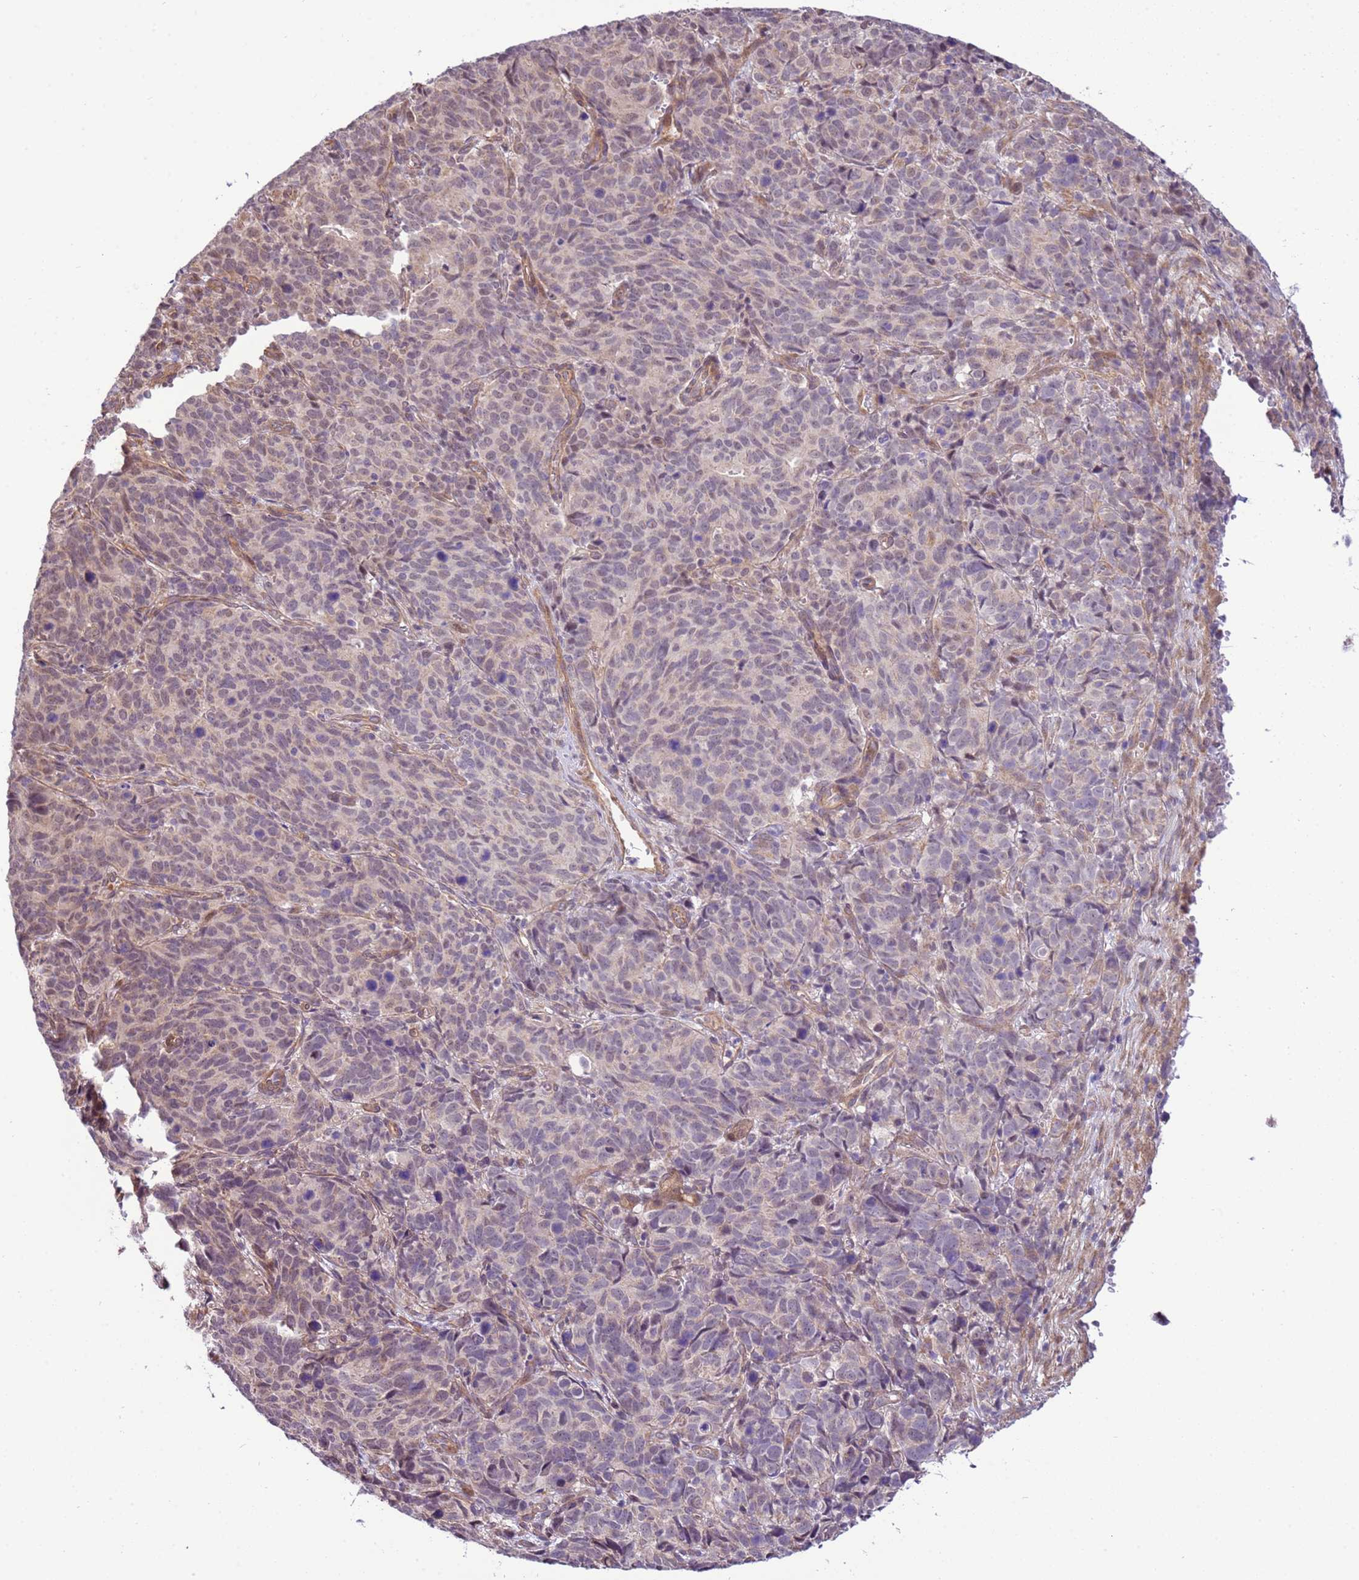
{"staining": {"intensity": "negative", "quantity": "none", "location": "none"}, "tissue": "cervical cancer", "cell_type": "Tumor cells", "image_type": "cancer", "snomed": [{"axis": "morphology", "description": "Squamous cell carcinoma, NOS"}, {"axis": "topography", "description": "Cervix"}], "caption": "Micrograph shows no protein expression in tumor cells of squamous cell carcinoma (cervical) tissue.", "gene": "SCARA3", "patient": {"sex": "female", "age": 60}}